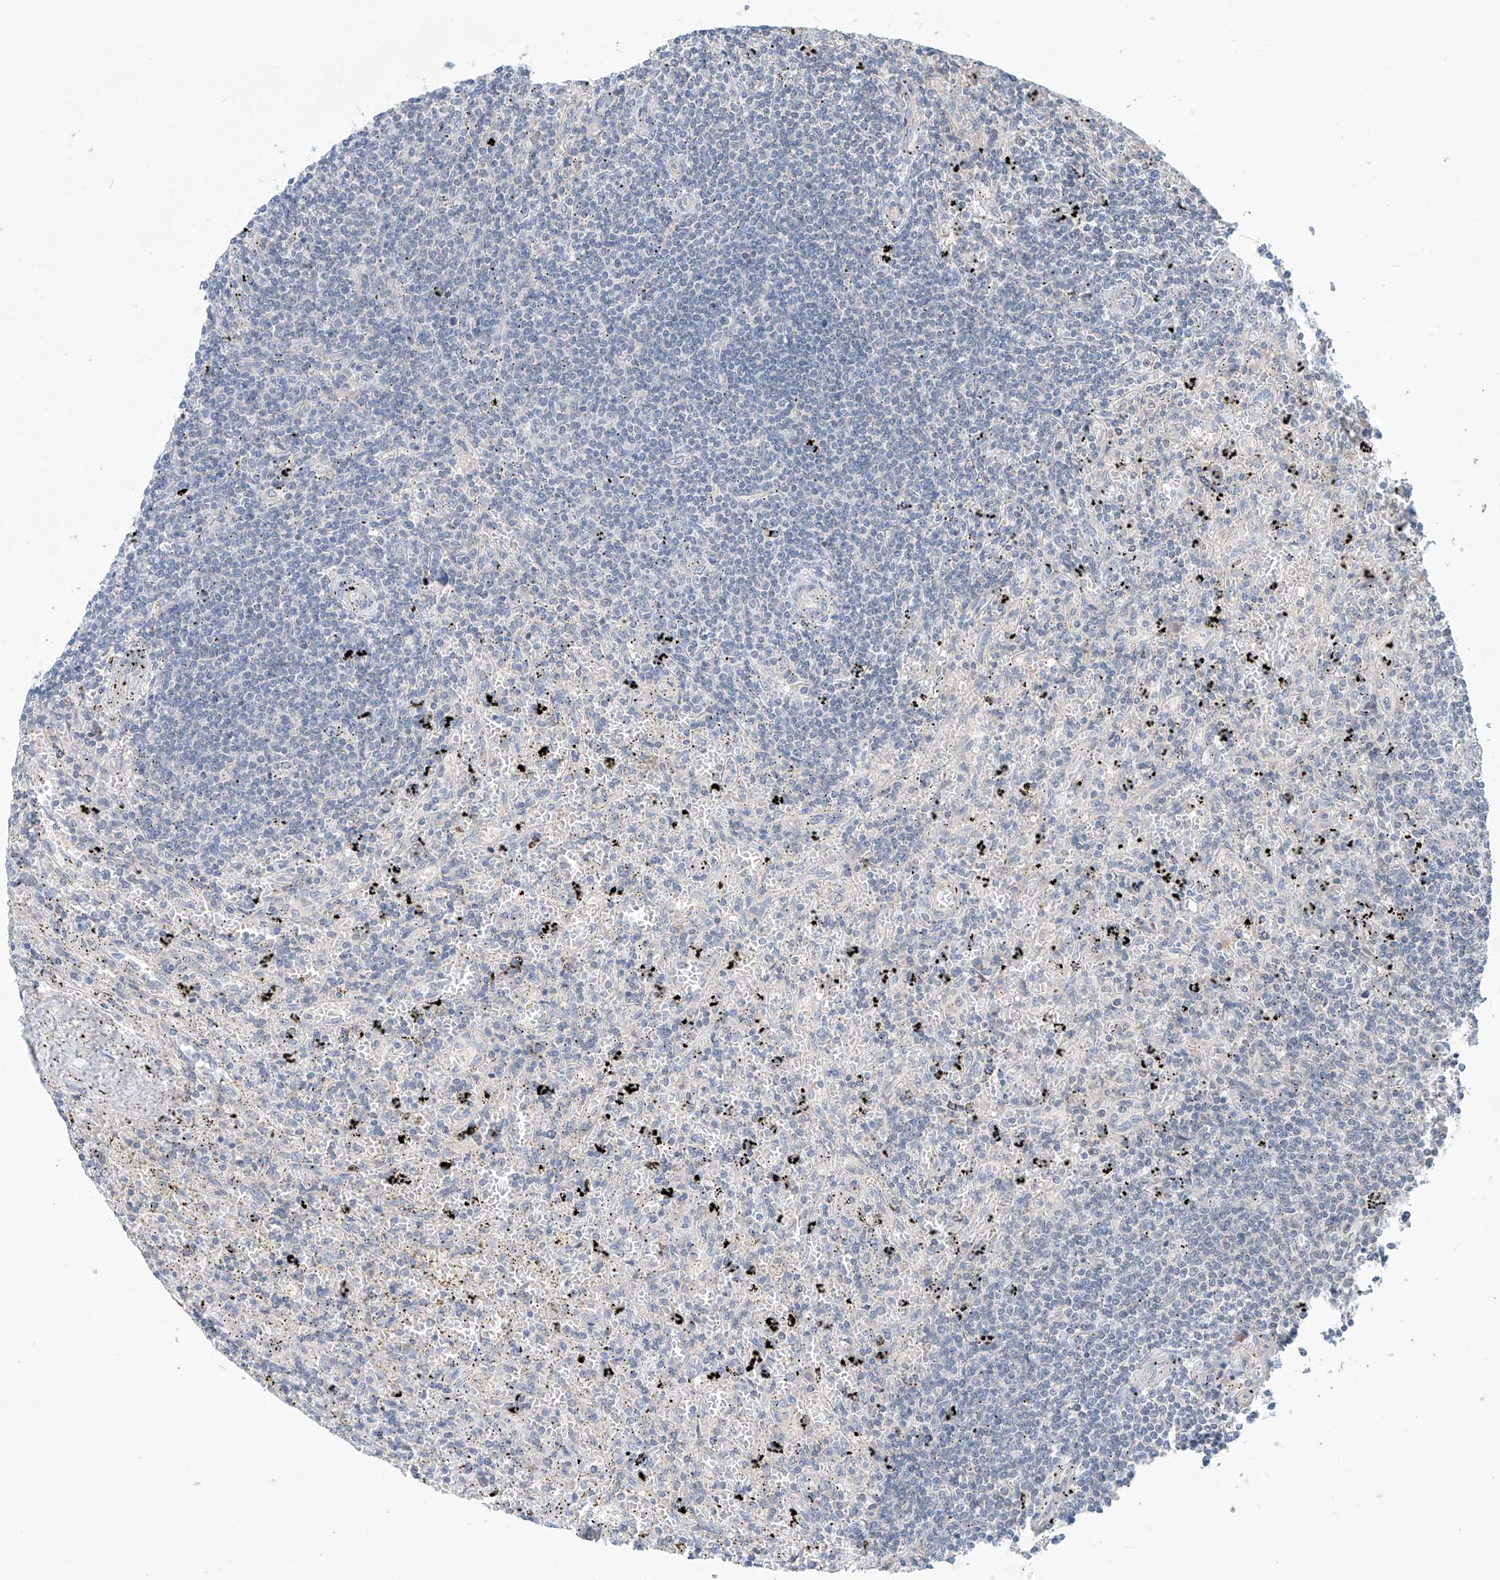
{"staining": {"intensity": "negative", "quantity": "none", "location": "none"}, "tissue": "lymphoma", "cell_type": "Tumor cells", "image_type": "cancer", "snomed": [{"axis": "morphology", "description": "Malignant lymphoma, non-Hodgkin's type, Low grade"}, {"axis": "topography", "description": "Spleen"}], "caption": "IHC micrograph of lymphoma stained for a protein (brown), which exhibits no expression in tumor cells.", "gene": "SCGB1D2", "patient": {"sex": "male", "age": 76}}